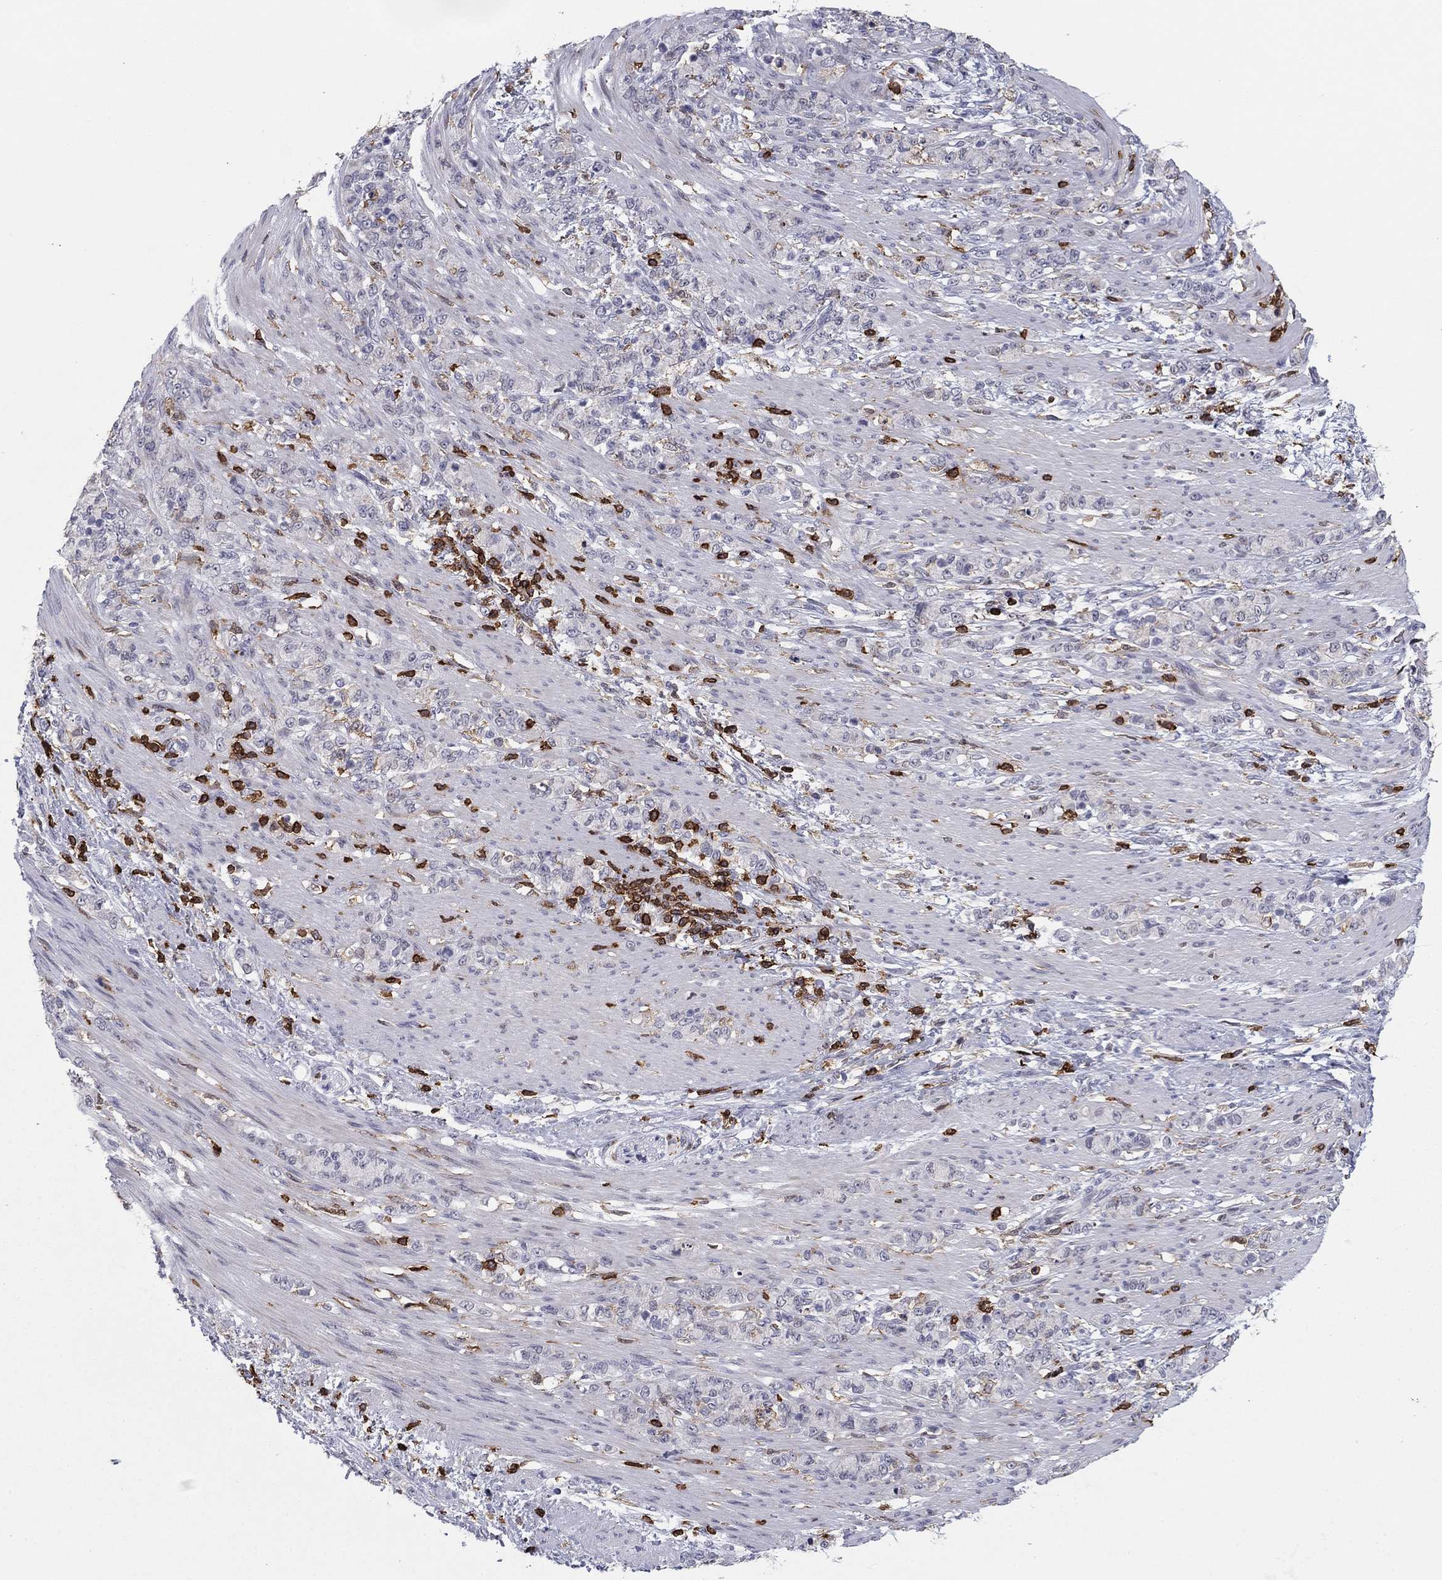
{"staining": {"intensity": "negative", "quantity": "none", "location": "none"}, "tissue": "stomach cancer", "cell_type": "Tumor cells", "image_type": "cancer", "snomed": [{"axis": "morphology", "description": "Normal tissue, NOS"}, {"axis": "morphology", "description": "Adenocarcinoma, NOS"}, {"axis": "topography", "description": "Stomach"}], "caption": "Tumor cells are negative for brown protein staining in stomach cancer.", "gene": "ARHGAP27", "patient": {"sex": "female", "age": 79}}